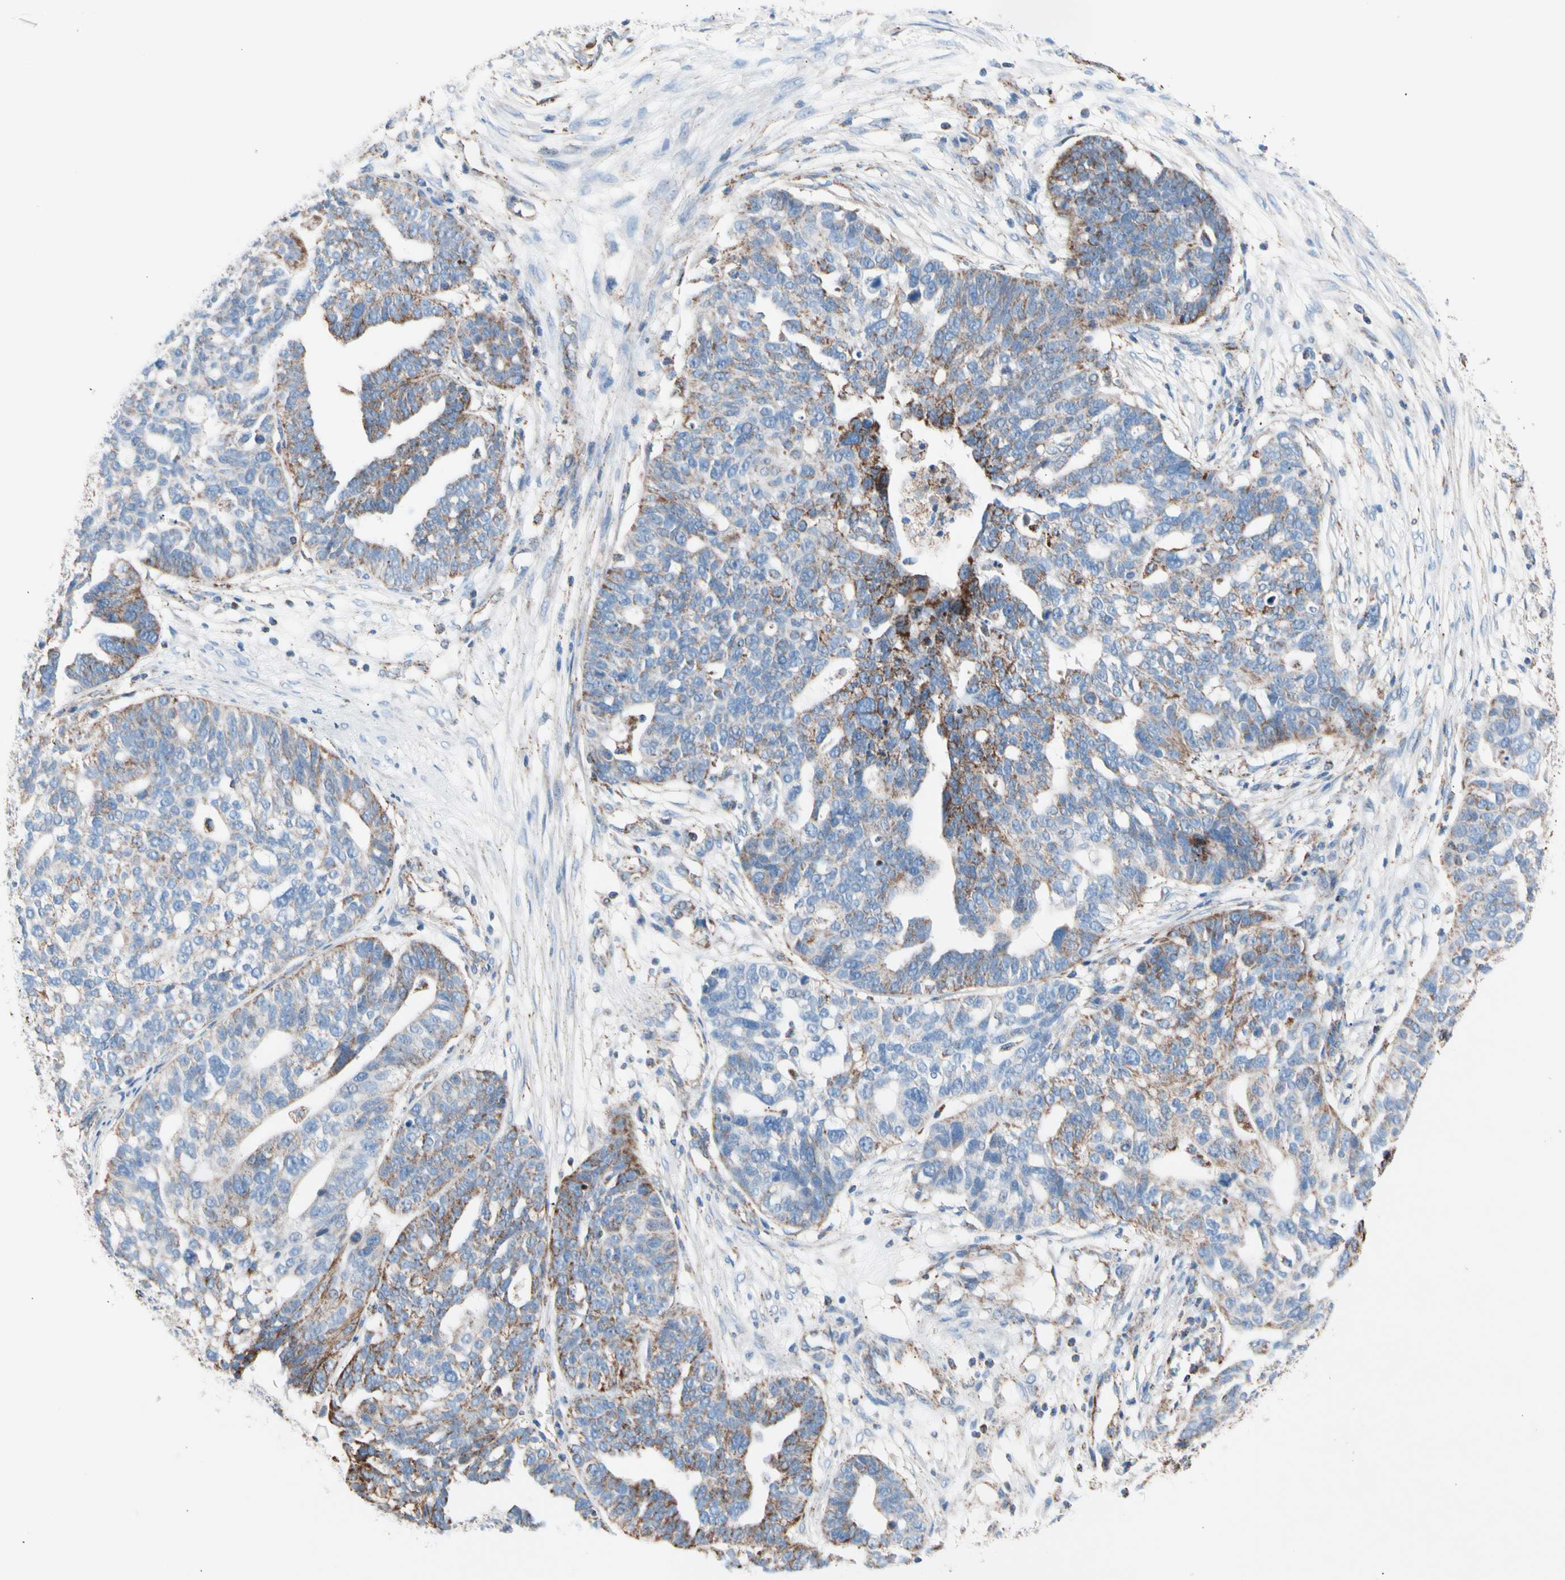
{"staining": {"intensity": "strong", "quantity": "25%-75%", "location": "cytoplasmic/membranous"}, "tissue": "ovarian cancer", "cell_type": "Tumor cells", "image_type": "cancer", "snomed": [{"axis": "morphology", "description": "Cystadenocarcinoma, serous, NOS"}, {"axis": "topography", "description": "Ovary"}], "caption": "Protein staining displays strong cytoplasmic/membranous staining in approximately 25%-75% of tumor cells in ovarian cancer (serous cystadenocarcinoma). Using DAB (3,3'-diaminobenzidine) (brown) and hematoxylin (blue) stains, captured at high magnification using brightfield microscopy.", "gene": "HK1", "patient": {"sex": "female", "age": 59}}